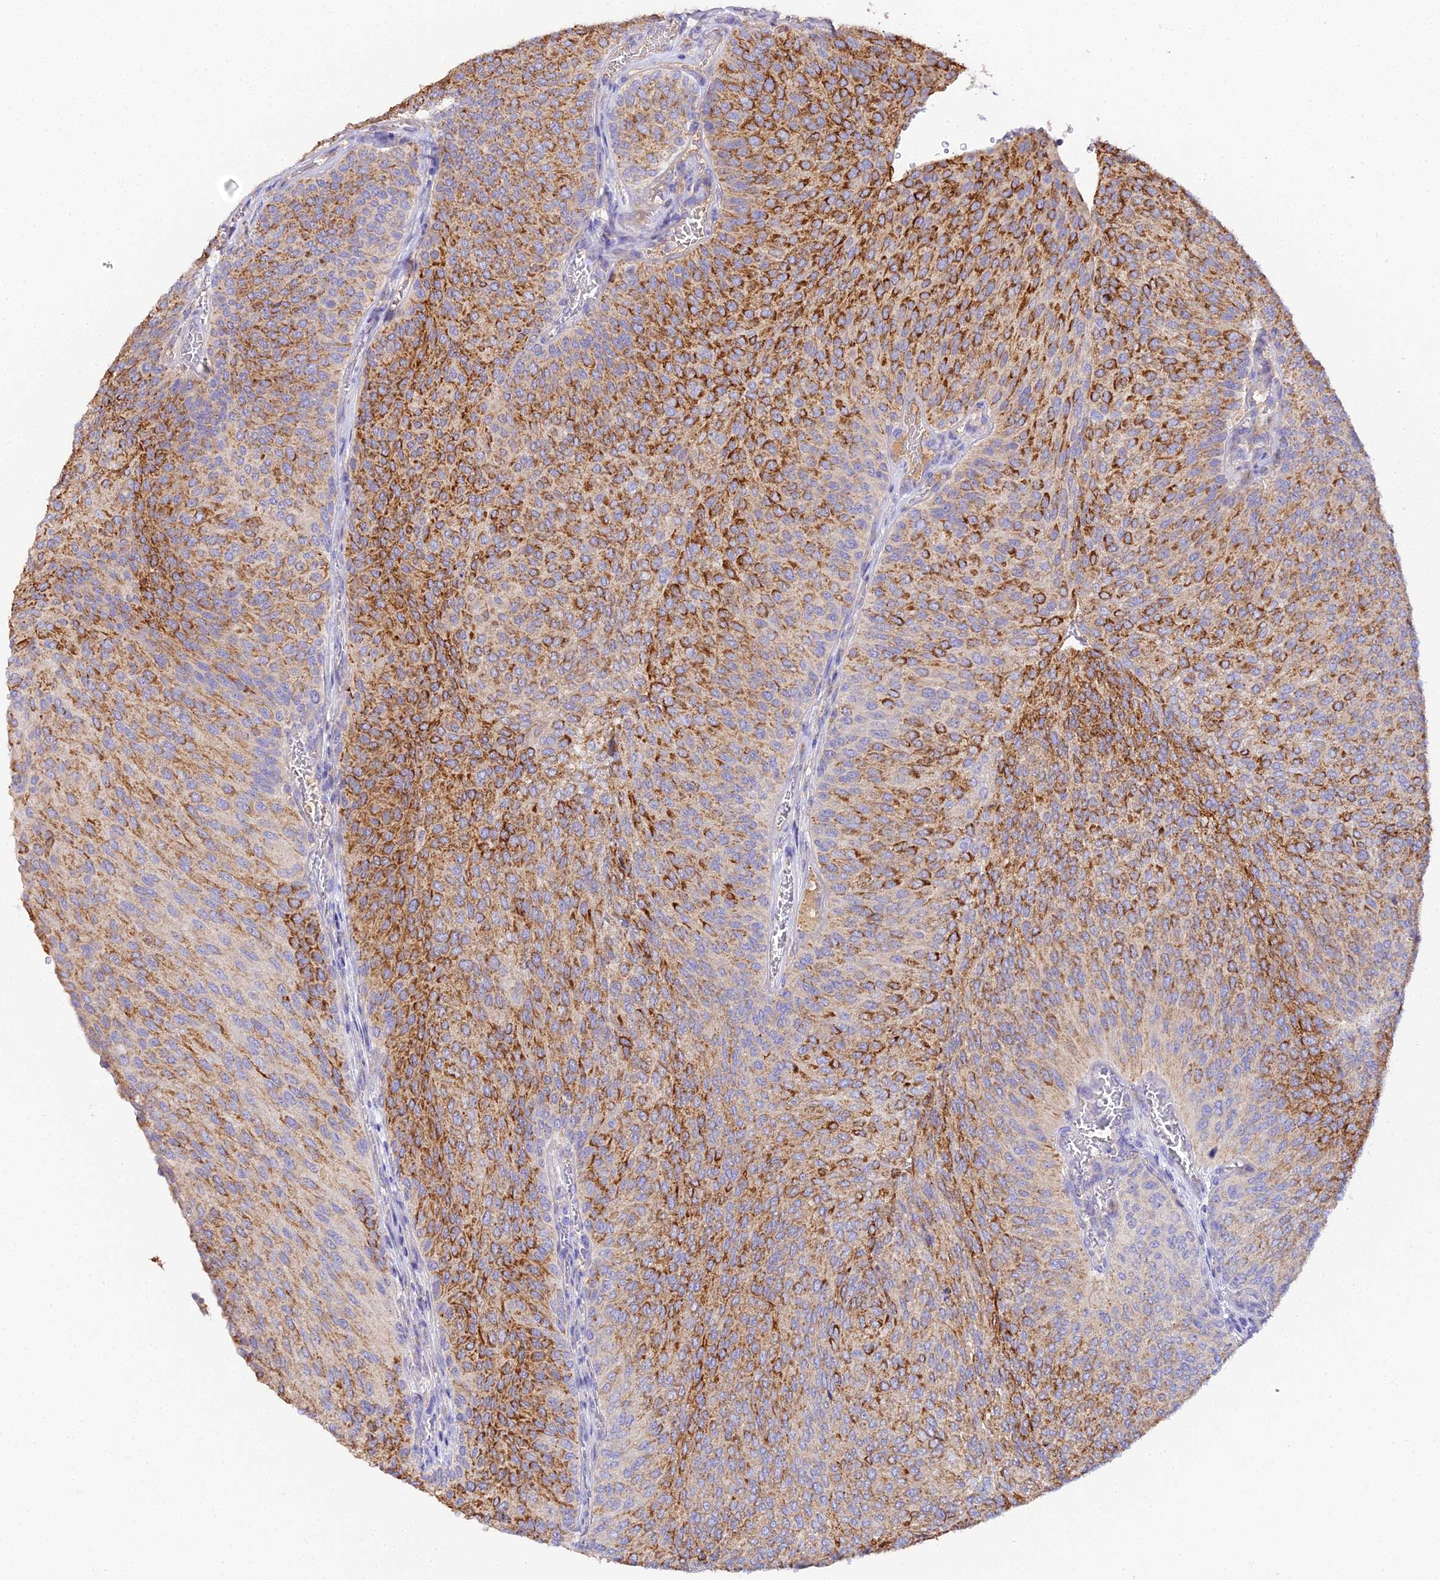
{"staining": {"intensity": "strong", "quantity": ">75%", "location": "cytoplasmic/membranous"}, "tissue": "urothelial cancer", "cell_type": "Tumor cells", "image_type": "cancer", "snomed": [{"axis": "morphology", "description": "Urothelial carcinoma, High grade"}, {"axis": "topography", "description": "Urinary bladder"}], "caption": "Urothelial carcinoma (high-grade) stained with a brown dye displays strong cytoplasmic/membranous positive staining in approximately >75% of tumor cells.", "gene": "SCX", "patient": {"sex": "female", "age": 79}}